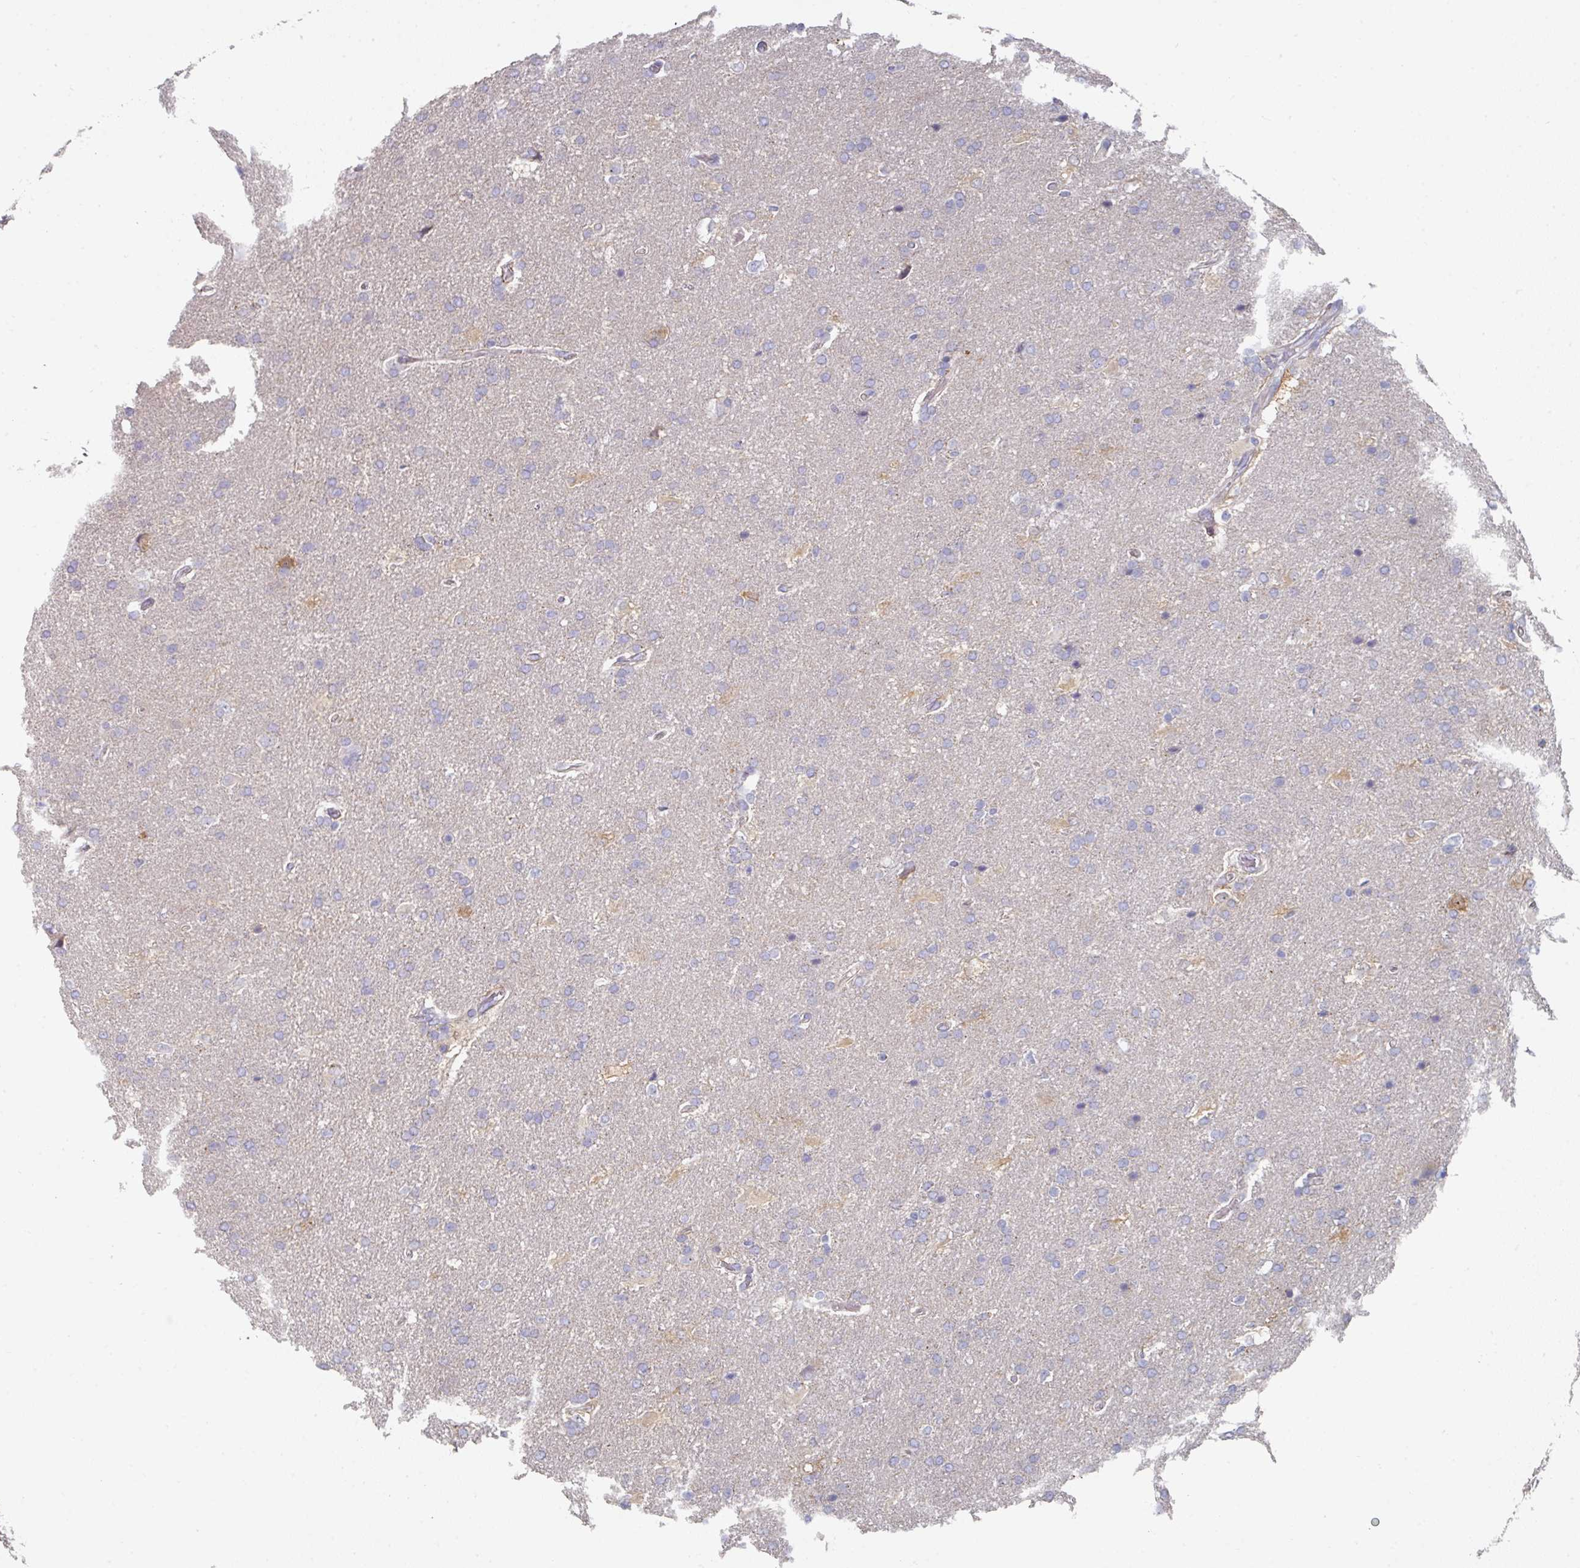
{"staining": {"intensity": "negative", "quantity": "none", "location": "none"}, "tissue": "glioma", "cell_type": "Tumor cells", "image_type": "cancer", "snomed": [{"axis": "morphology", "description": "Glioma, malignant, High grade"}, {"axis": "topography", "description": "Brain"}], "caption": "Tumor cells show no significant staining in malignant glioma (high-grade).", "gene": "NT5C1A", "patient": {"sex": "male", "age": 56}}